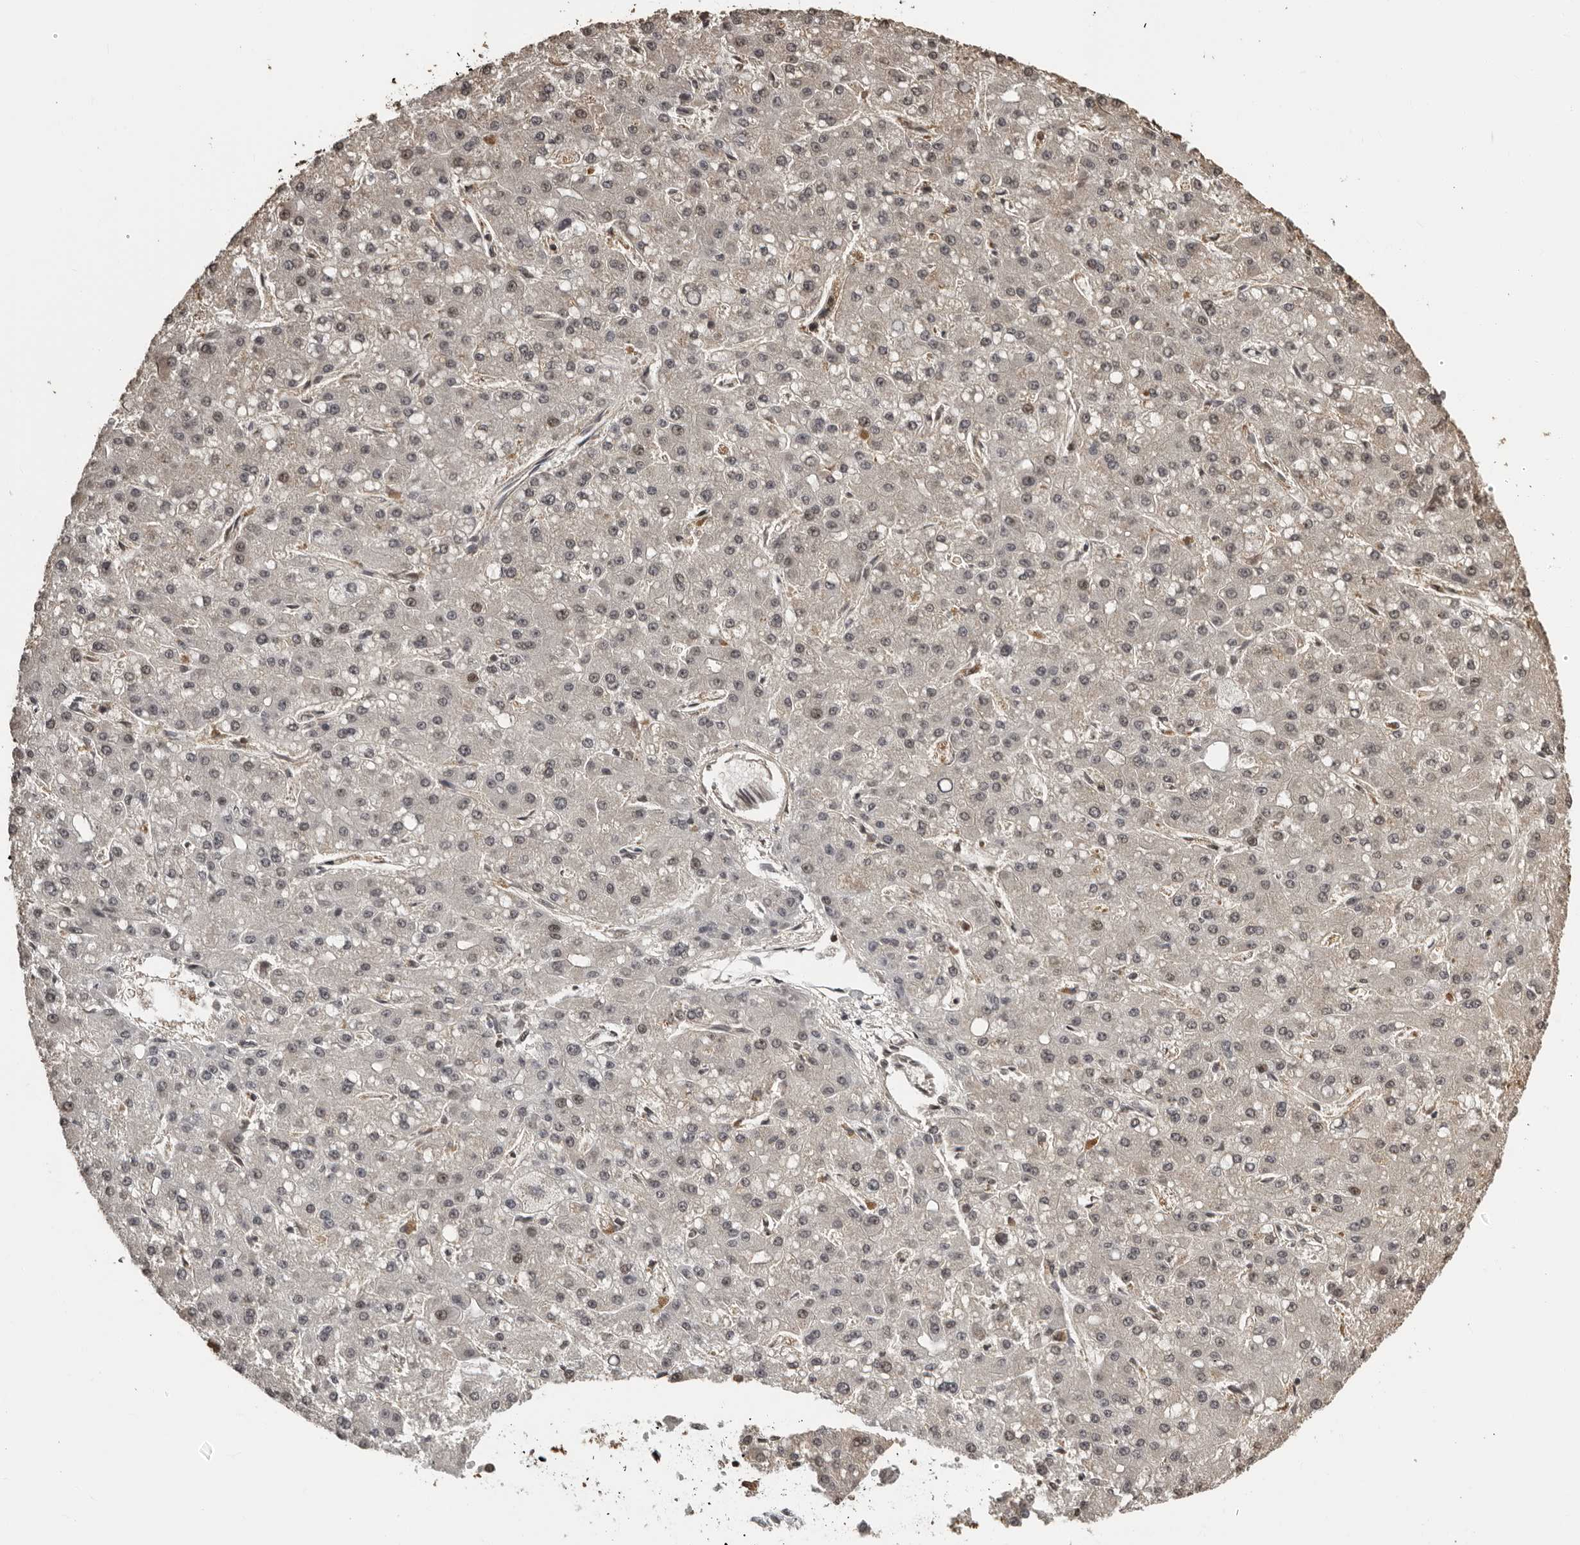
{"staining": {"intensity": "weak", "quantity": "<25%", "location": "nuclear"}, "tissue": "liver cancer", "cell_type": "Tumor cells", "image_type": "cancer", "snomed": [{"axis": "morphology", "description": "Carcinoma, Hepatocellular, NOS"}, {"axis": "topography", "description": "Liver"}], "caption": "Immunohistochemistry histopathology image of neoplastic tissue: liver cancer stained with DAB (3,3'-diaminobenzidine) demonstrates no significant protein expression in tumor cells. (DAB (3,3'-diaminobenzidine) IHC with hematoxylin counter stain).", "gene": "ORC1", "patient": {"sex": "male", "age": 67}}